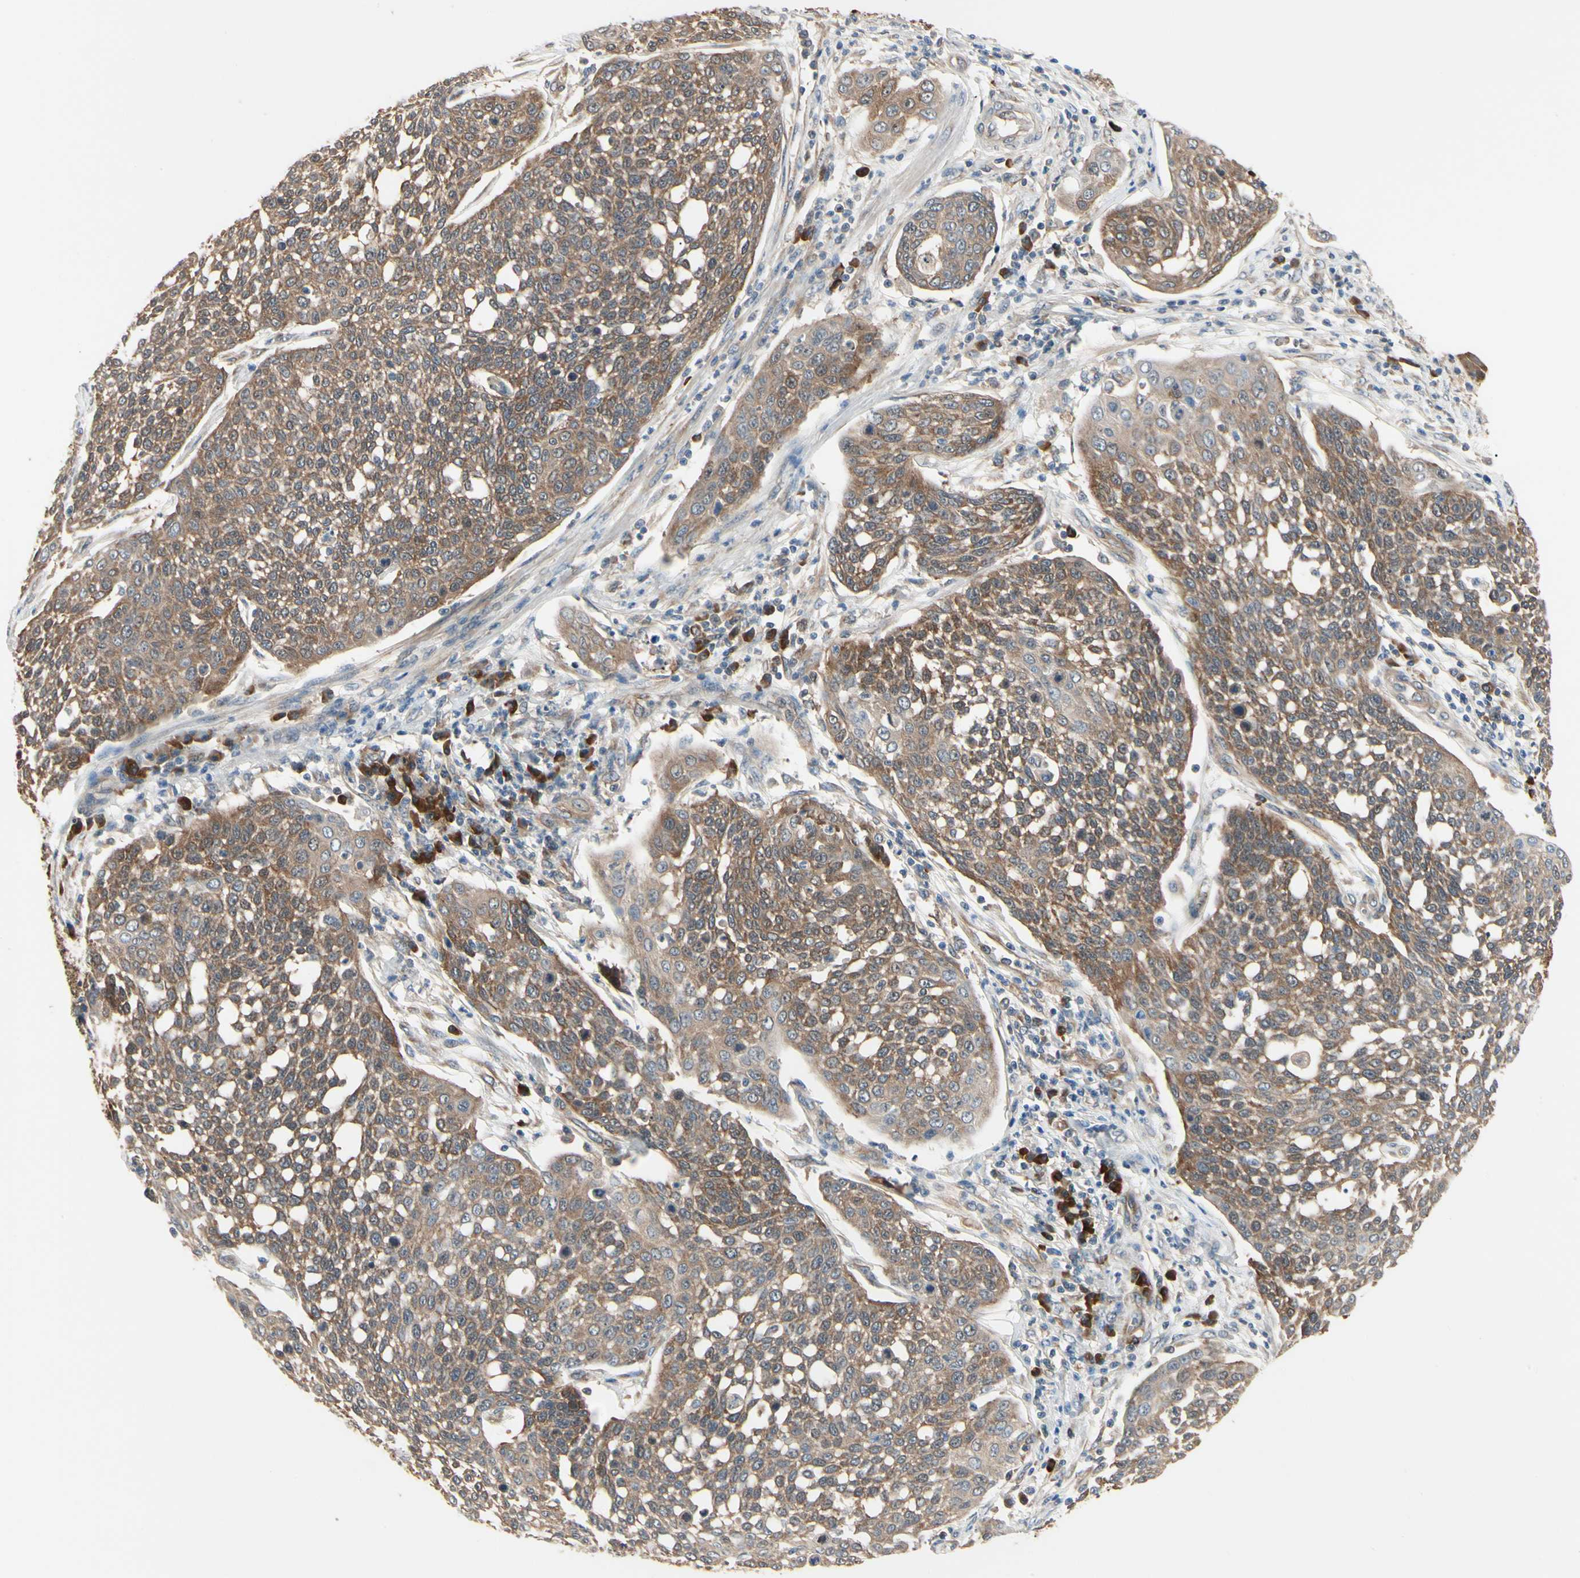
{"staining": {"intensity": "moderate", "quantity": ">75%", "location": "cytoplasmic/membranous"}, "tissue": "cervical cancer", "cell_type": "Tumor cells", "image_type": "cancer", "snomed": [{"axis": "morphology", "description": "Squamous cell carcinoma, NOS"}, {"axis": "topography", "description": "Cervix"}], "caption": "IHC image of neoplastic tissue: cervical cancer stained using immunohistochemistry shows medium levels of moderate protein expression localized specifically in the cytoplasmic/membranous of tumor cells, appearing as a cytoplasmic/membranous brown color.", "gene": "NME1-NME2", "patient": {"sex": "female", "age": 34}}